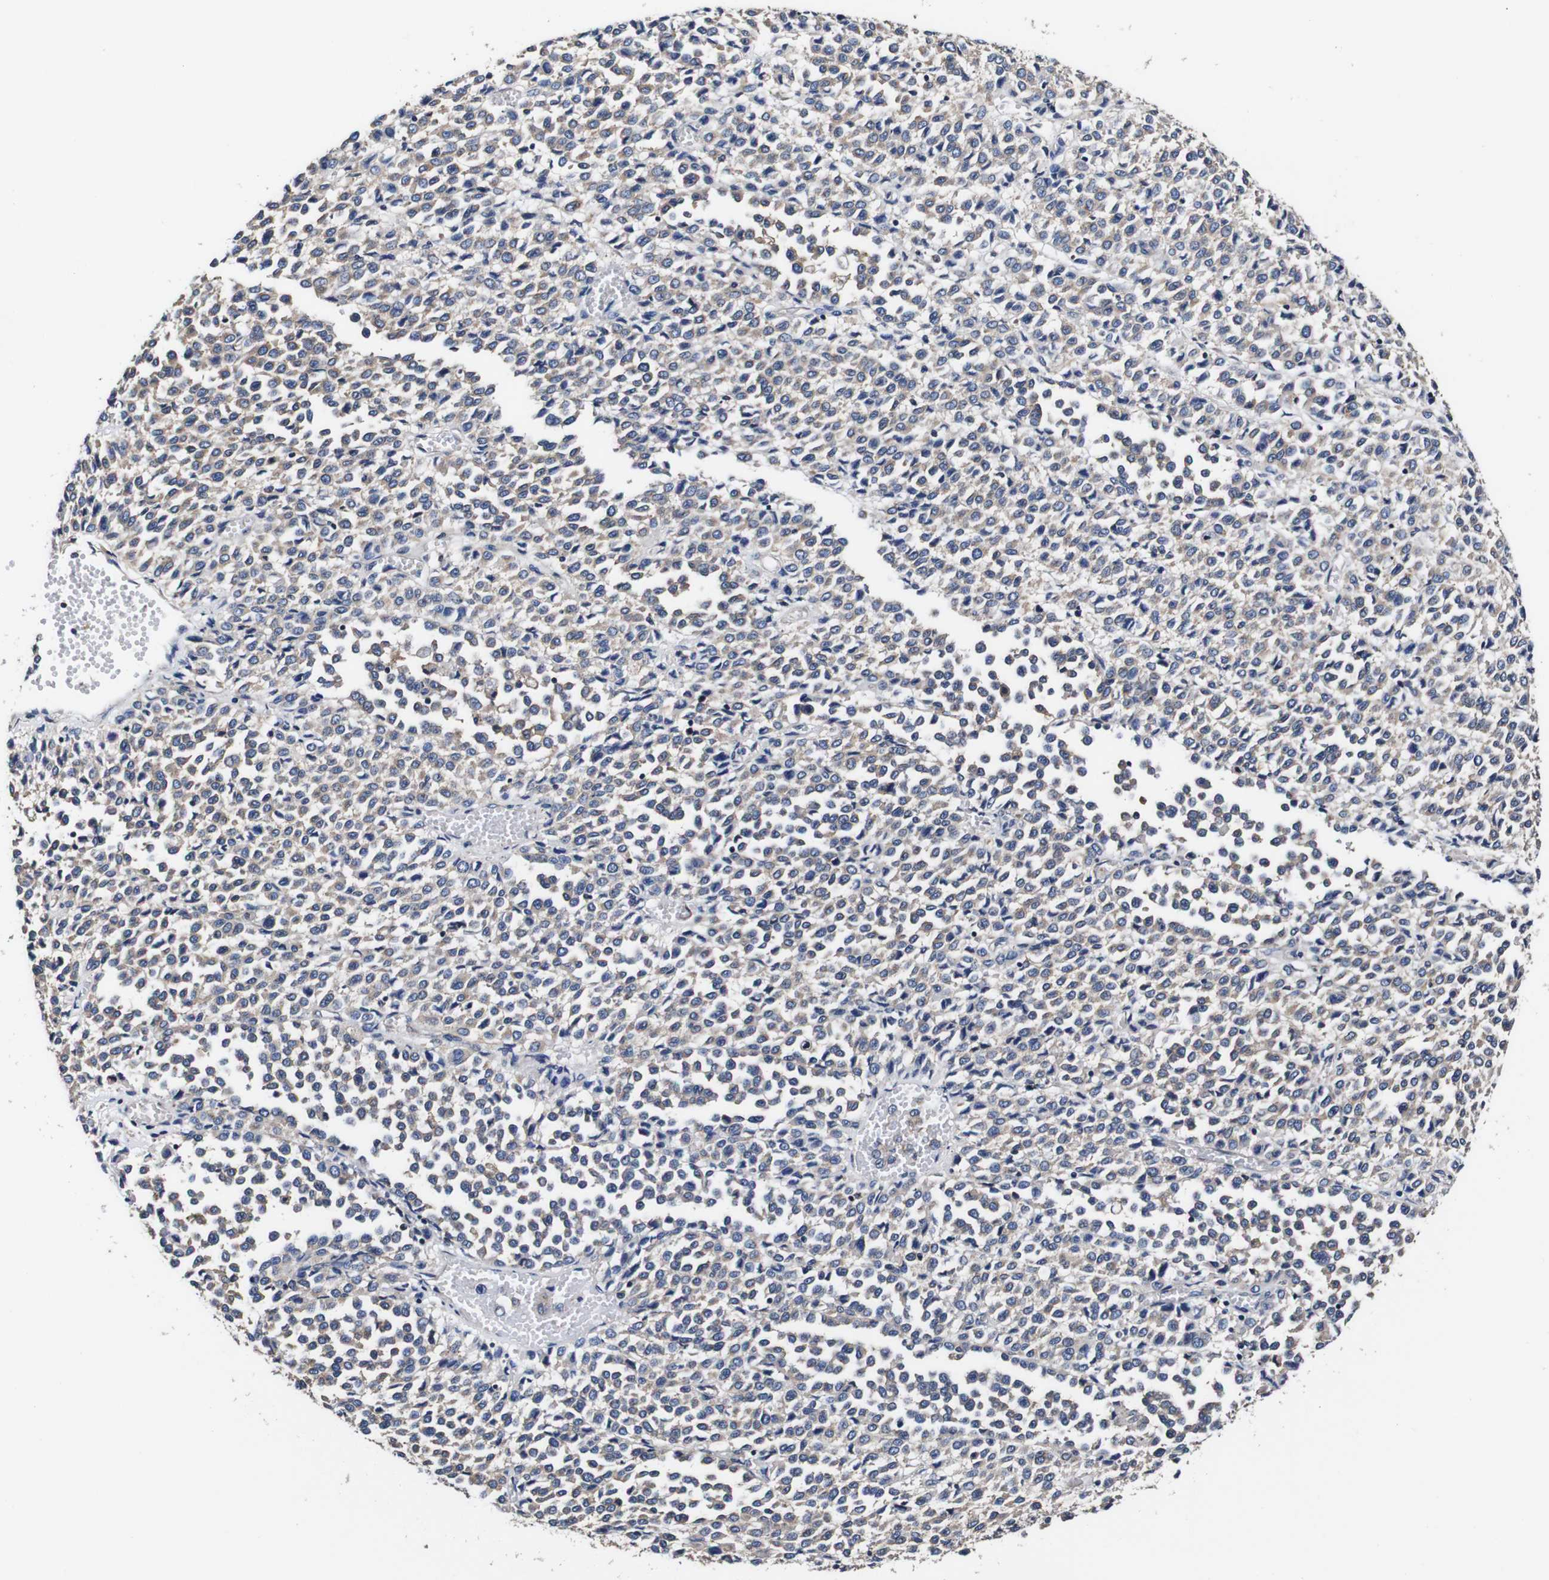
{"staining": {"intensity": "weak", "quantity": "<25%", "location": "cytoplasmic/membranous"}, "tissue": "melanoma", "cell_type": "Tumor cells", "image_type": "cancer", "snomed": [{"axis": "morphology", "description": "Malignant melanoma, Metastatic site"}, {"axis": "topography", "description": "Pancreas"}], "caption": "The histopathology image exhibits no staining of tumor cells in malignant melanoma (metastatic site).", "gene": "PDCD6IP", "patient": {"sex": "female", "age": 30}}